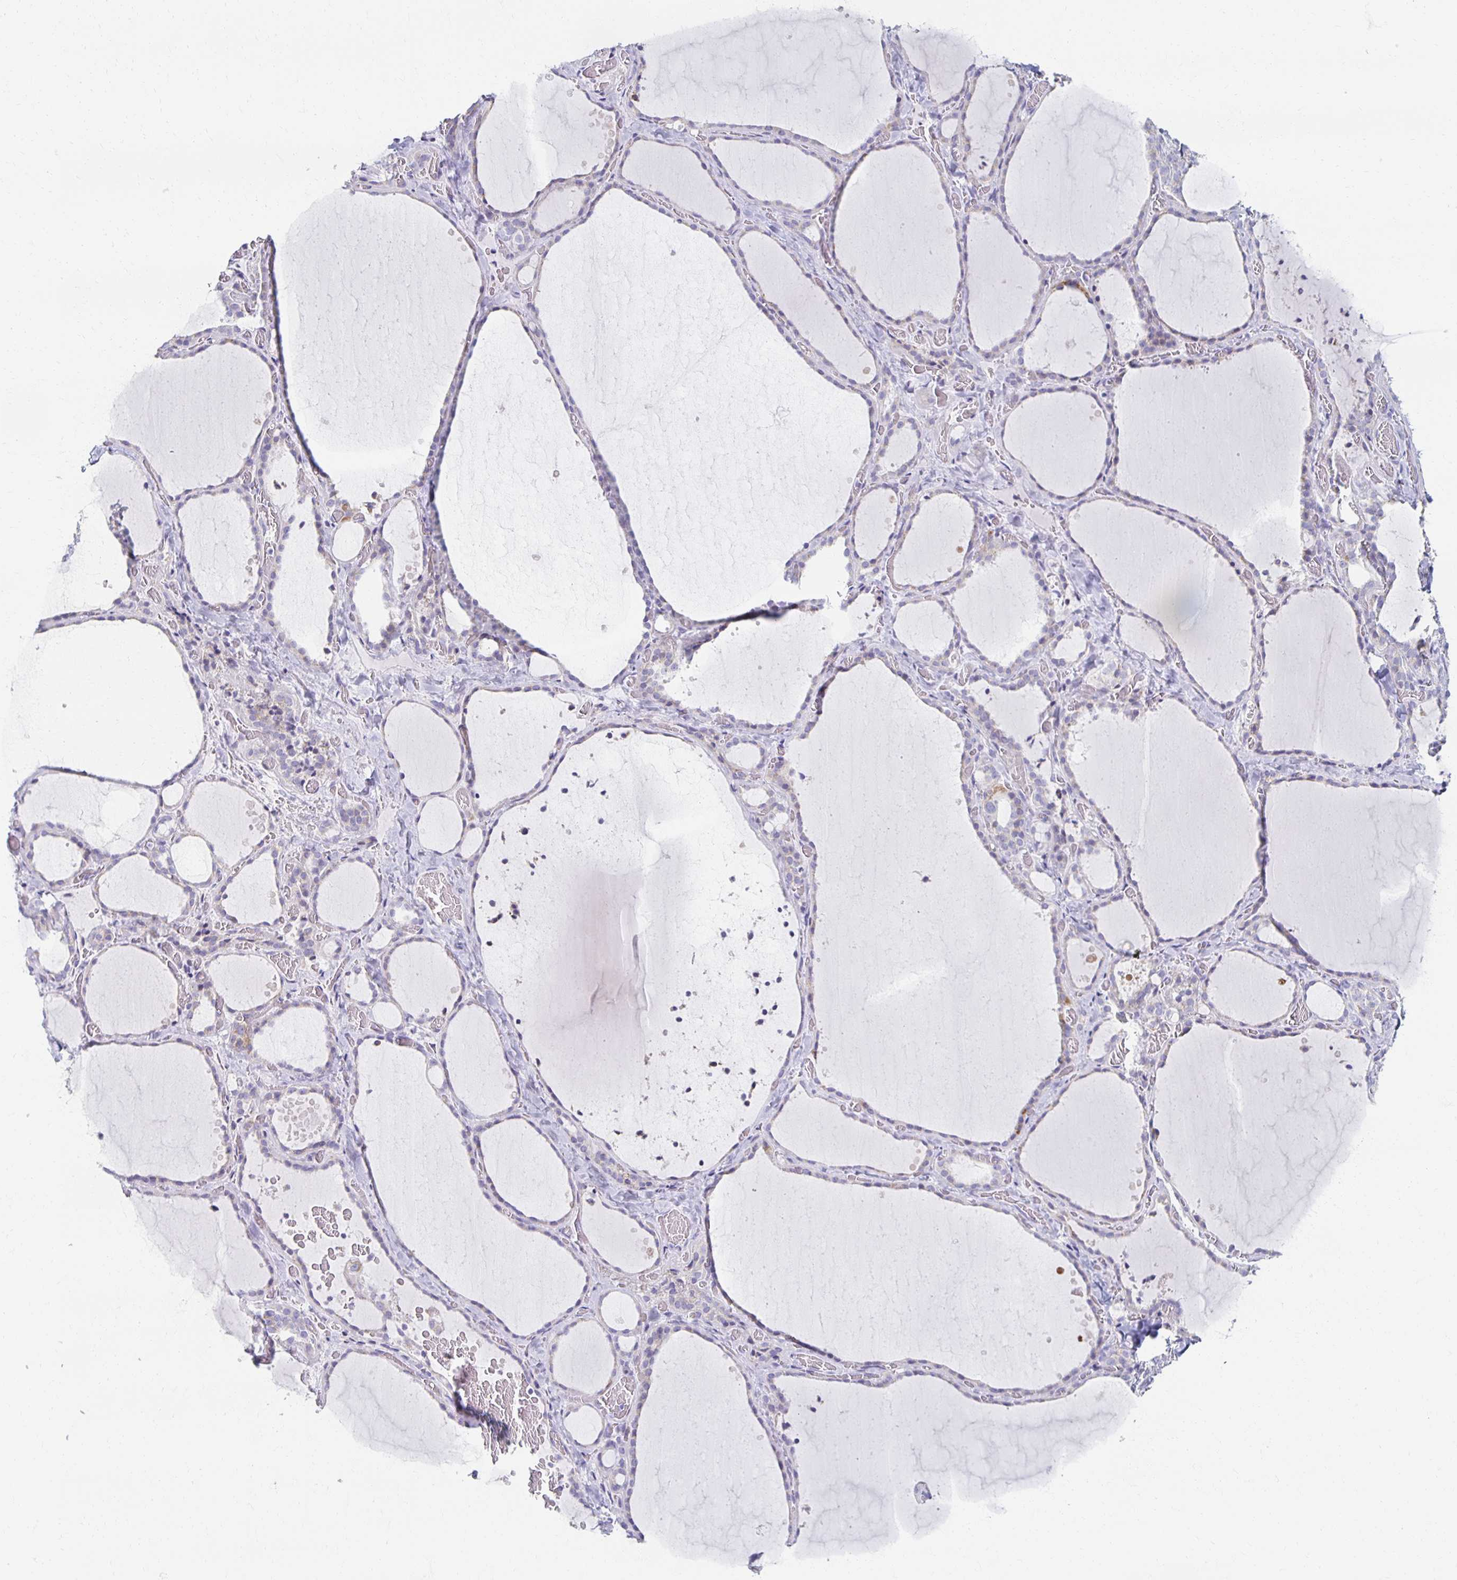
{"staining": {"intensity": "weak", "quantity": "<25%", "location": "cytoplasmic/membranous"}, "tissue": "thyroid gland", "cell_type": "Glandular cells", "image_type": "normal", "snomed": [{"axis": "morphology", "description": "Normal tissue, NOS"}, {"axis": "topography", "description": "Thyroid gland"}], "caption": "Glandular cells show no significant positivity in unremarkable thyroid gland. Nuclei are stained in blue.", "gene": "TEX44", "patient": {"sex": "female", "age": 36}}